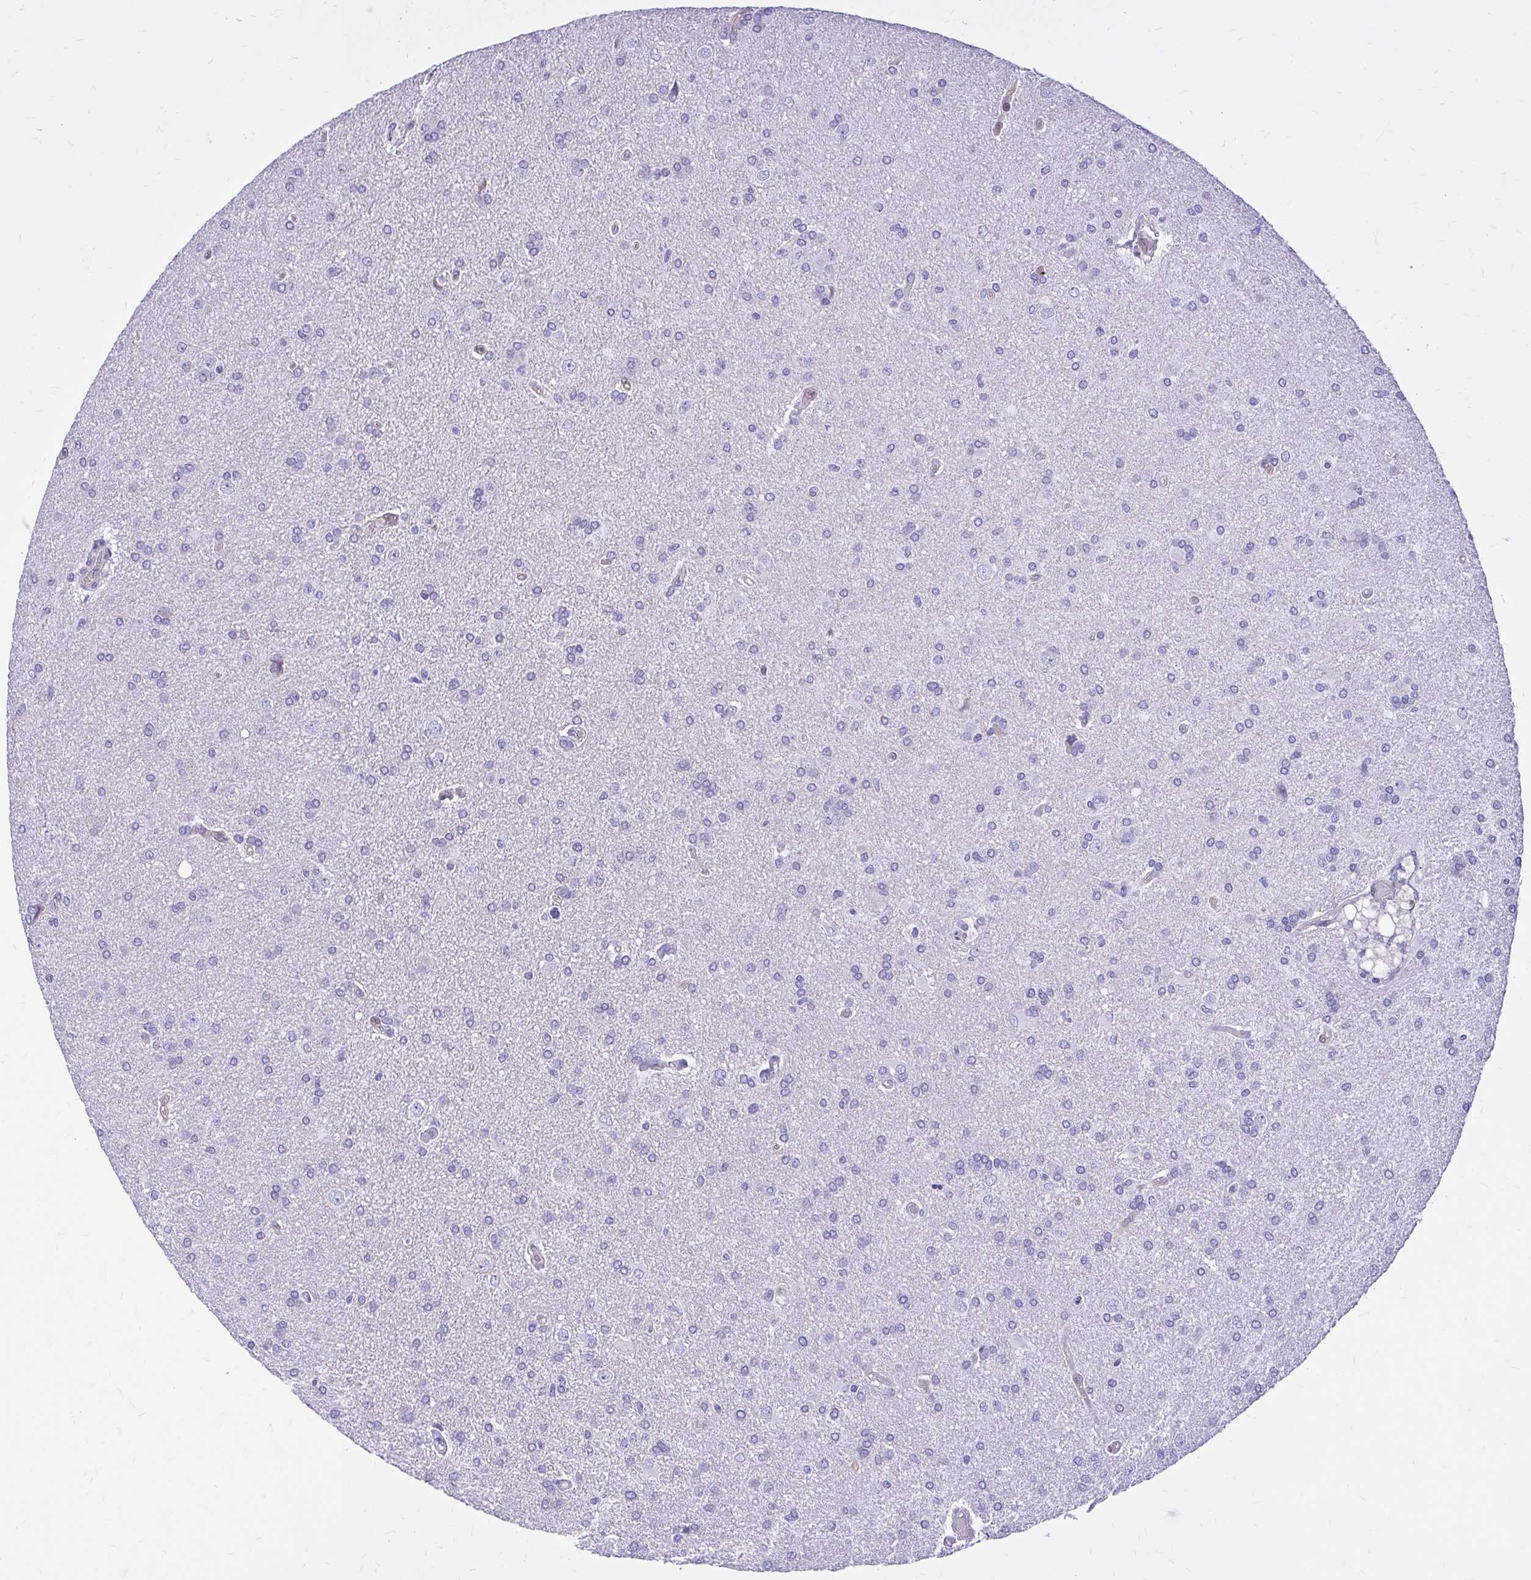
{"staining": {"intensity": "negative", "quantity": "none", "location": "none"}, "tissue": "glioma", "cell_type": "Tumor cells", "image_type": "cancer", "snomed": [{"axis": "morphology", "description": "Glioma, malignant, High grade"}, {"axis": "topography", "description": "Brain"}], "caption": "IHC histopathology image of human high-grade glioma (malignant) stained for a protein (brown), which reveals no positivity in tumor cells. Brightfield microscopy of immunohistochemistry stained with DAB (3,3'-diaminobenzidine) (brown) and hematoxylin (blue), captured at high magnification.", "gene": "ADAMTSL1", "patient": {"sex": "male", "age": 68}}